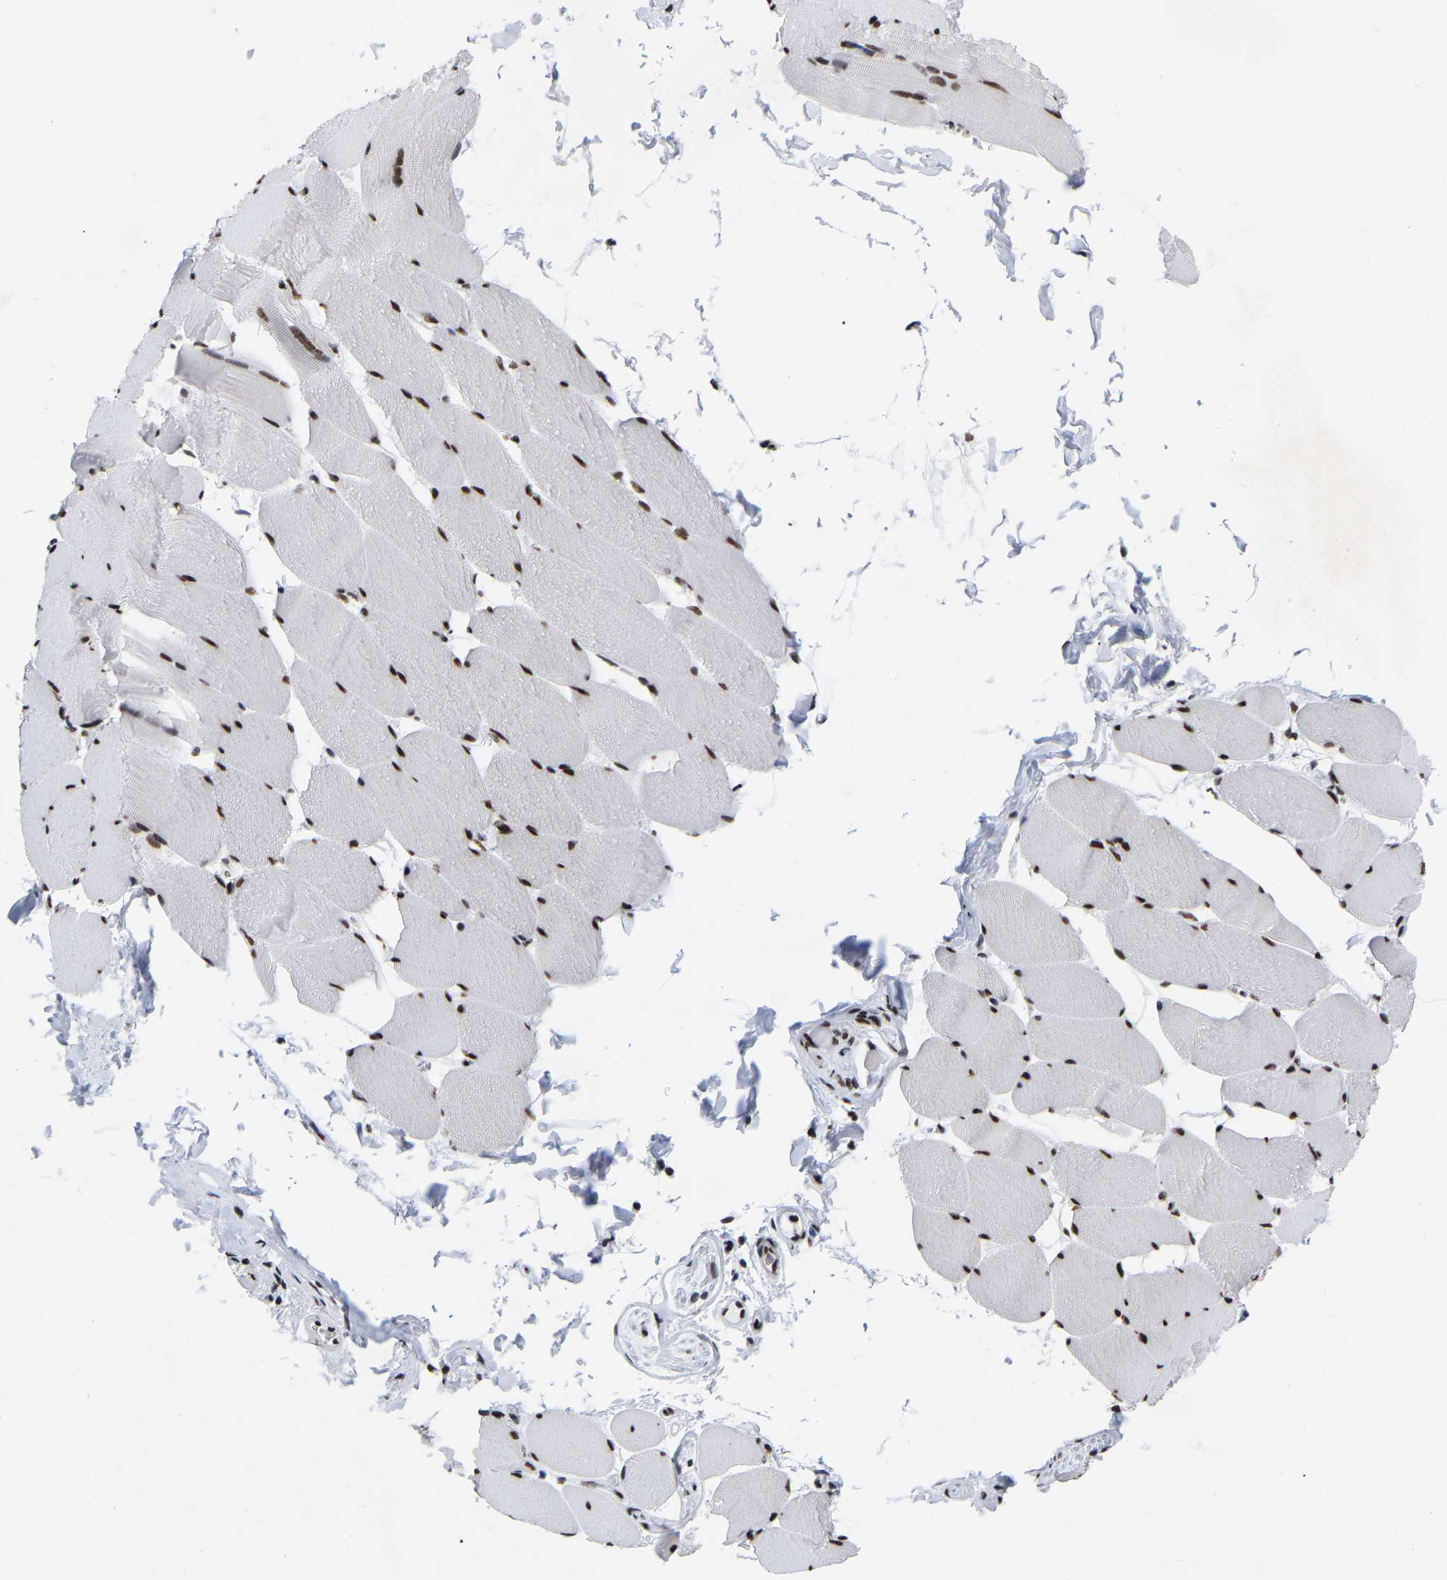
{"staining": {"intensity": "strong", "quantity": ">75%", "location": "nuclear"}, "tissue": "skeletal muscle", "cell_type": "Myocytes", "image_type": "normal", "snomed": [{"axis": "morphology", "description": "Normal tissue, NOS"}, {"axis": "topography", "description": "Skeletal muscle"}], "caption": "This is a photomicrograph of IHC staining of unremarkable skeletal muscle, which shows strong staining in the nuclear of myocytes.", "gene": "PRCC", "patient": {"sex": "male", "age": 62}}